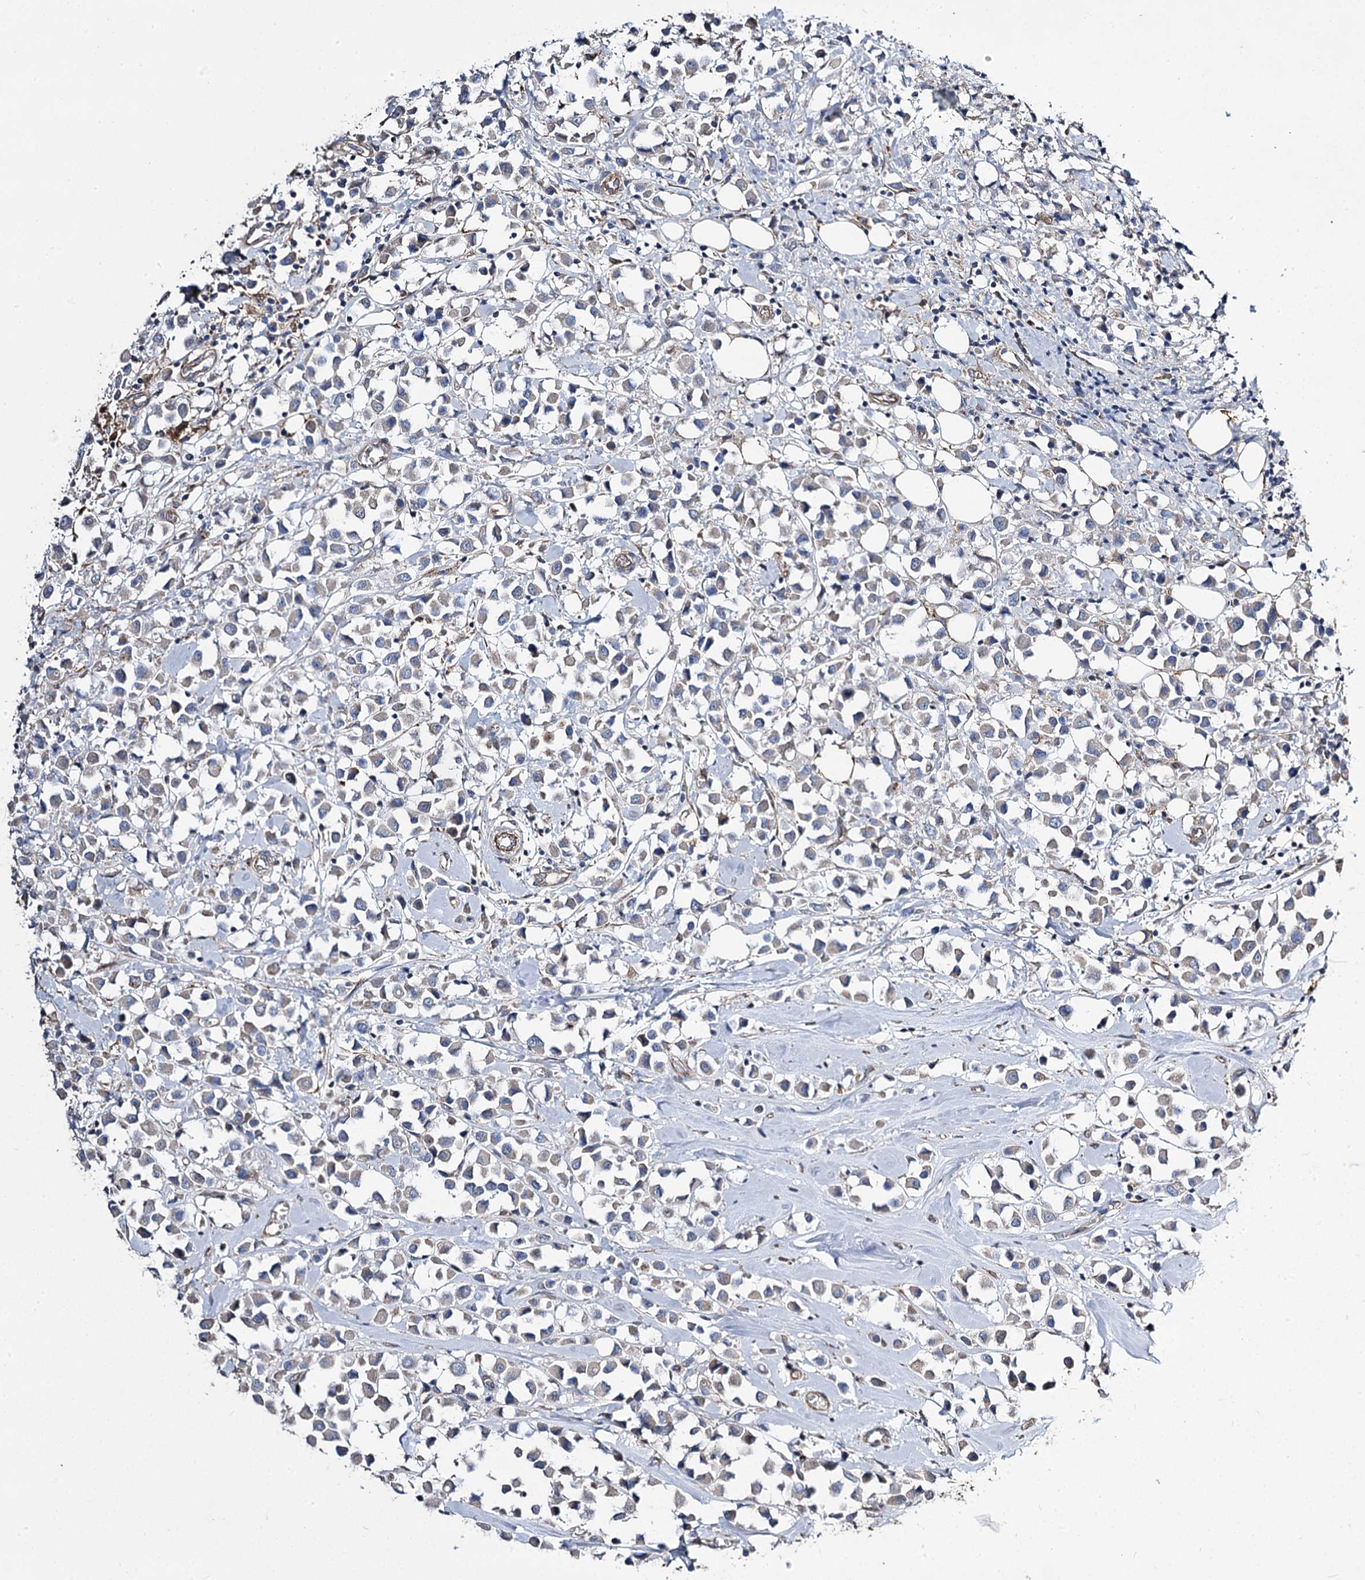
{"staining": {"intensity": "negative", "quantity": "none", "location": "none"}, "tissue": "breast cancer", "cell_type": "Tumor cells", "image_type": "cancer", "snomed": [{"axis": "morphology", "description": "Duct carcinoma"}, {"axis": "topography", "description": "Breast"}], "caption": "This is a histopathology image of IHC staining of breast cancer (infiltrating ductal carcinoma), which shows no staining in tumor cells. (DAB IHC visualized using brightfield microscopy, high magnification).", "gene": "RMDN2", "patient": {"sex": "female", "age": 61}}